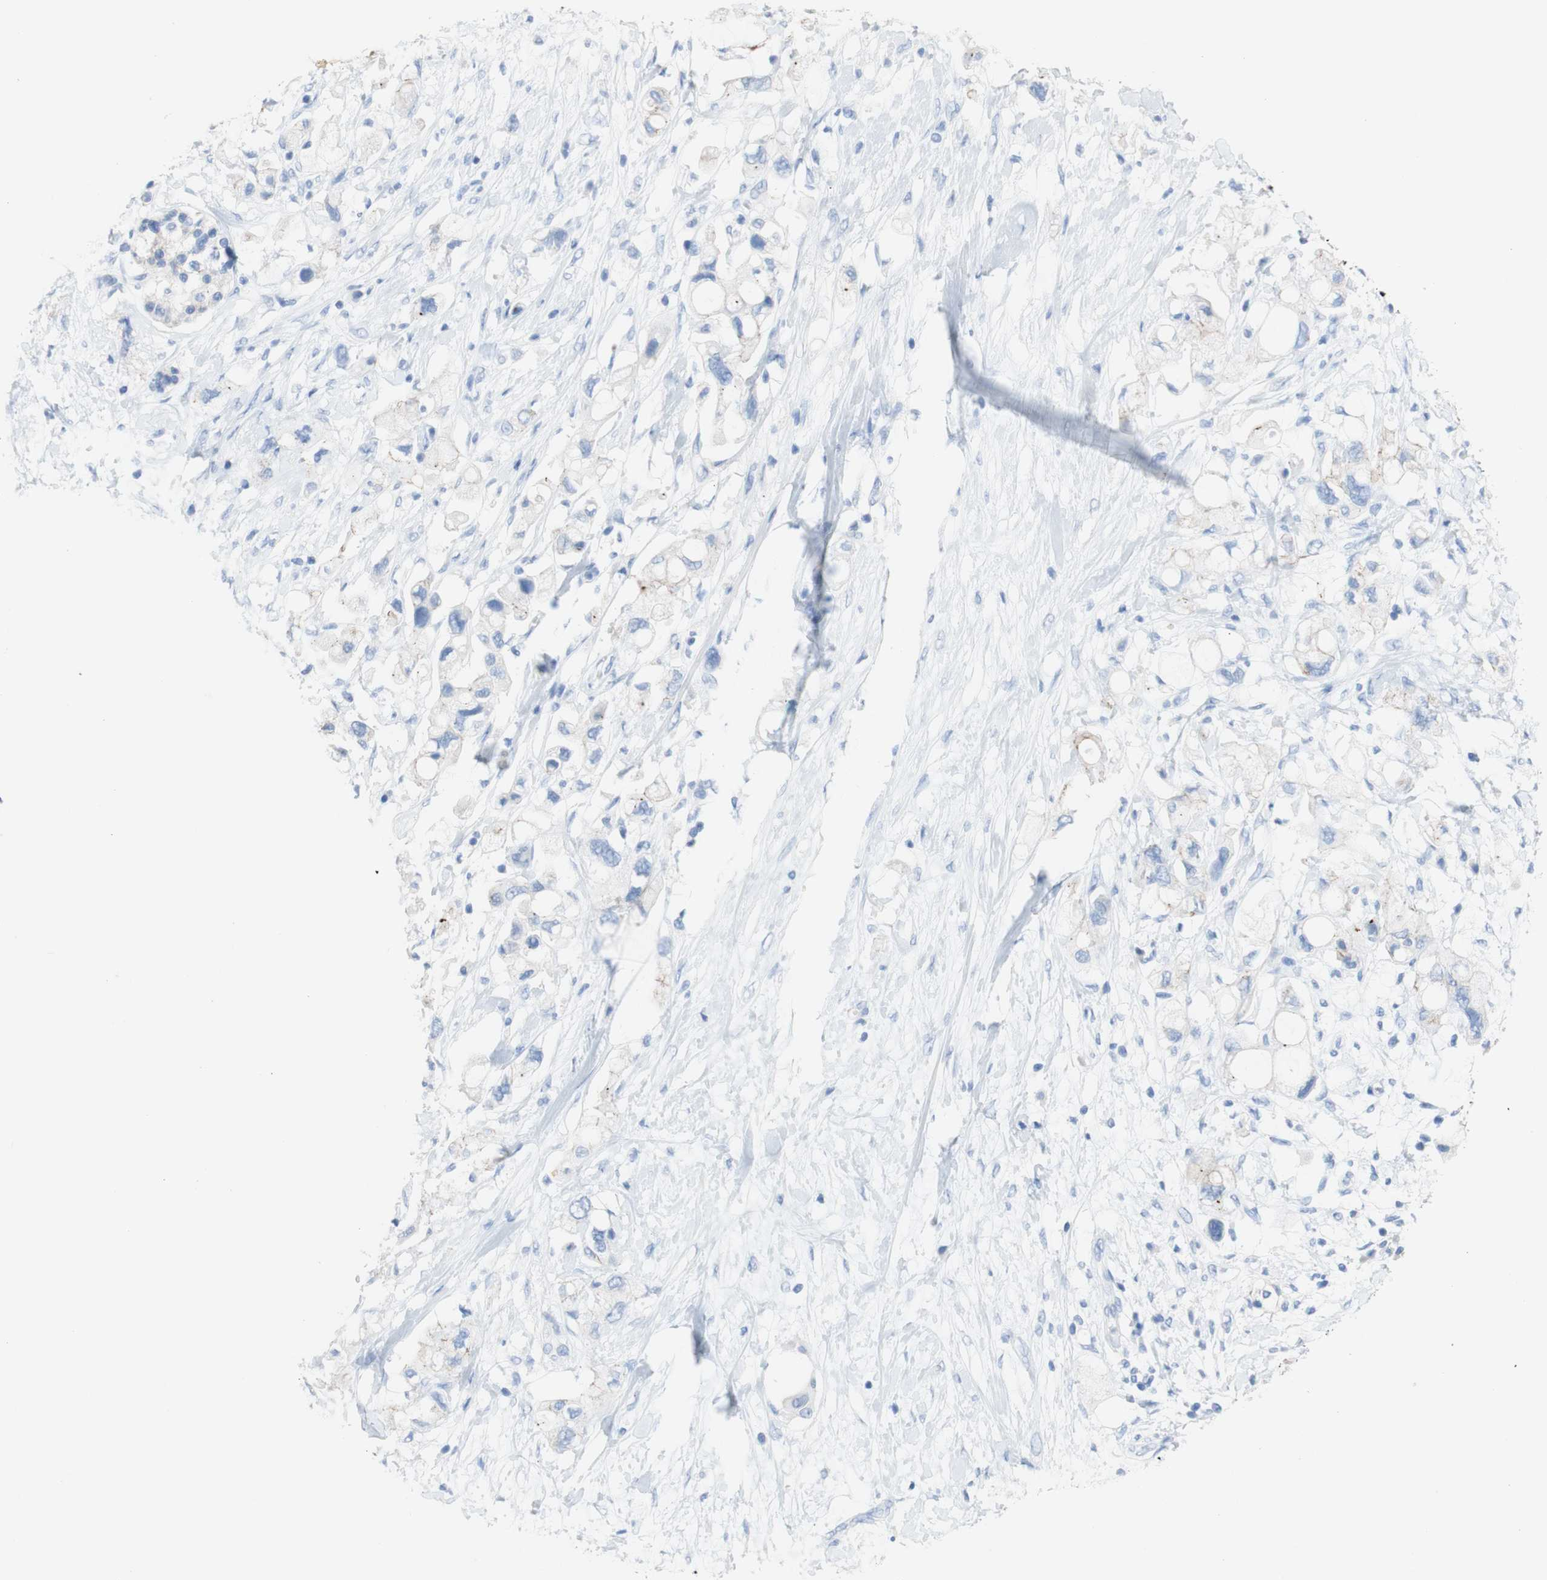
{"staining": {"intensity": "moderate", "quantity": "25%-75%", "location": "cytoplasmic/membranous"}, "tissue": "pancreatic cancer", "cell_type": "Tumor cells", "image_type": "cancer", "snomed": [{"axis": "morphology", "description": "Adenocarcinoma, NOS"}, {"axis": "topography", "description": "Pancreas"}], "caption": "Protein expression analysis of pancreatic cancer (adenocarcinoma) reveals moderate cytoplasmic/membranous staining in about 25%-75% of tumor cells. The staining is performed using DAB (3,3'-diaminobenzidine) brown chromogen to label protein expression. The nuclei are counter-stained blue using hematoxylin.", "gene": "DSC2", "patient": {"sex": "female", "age": 56}}